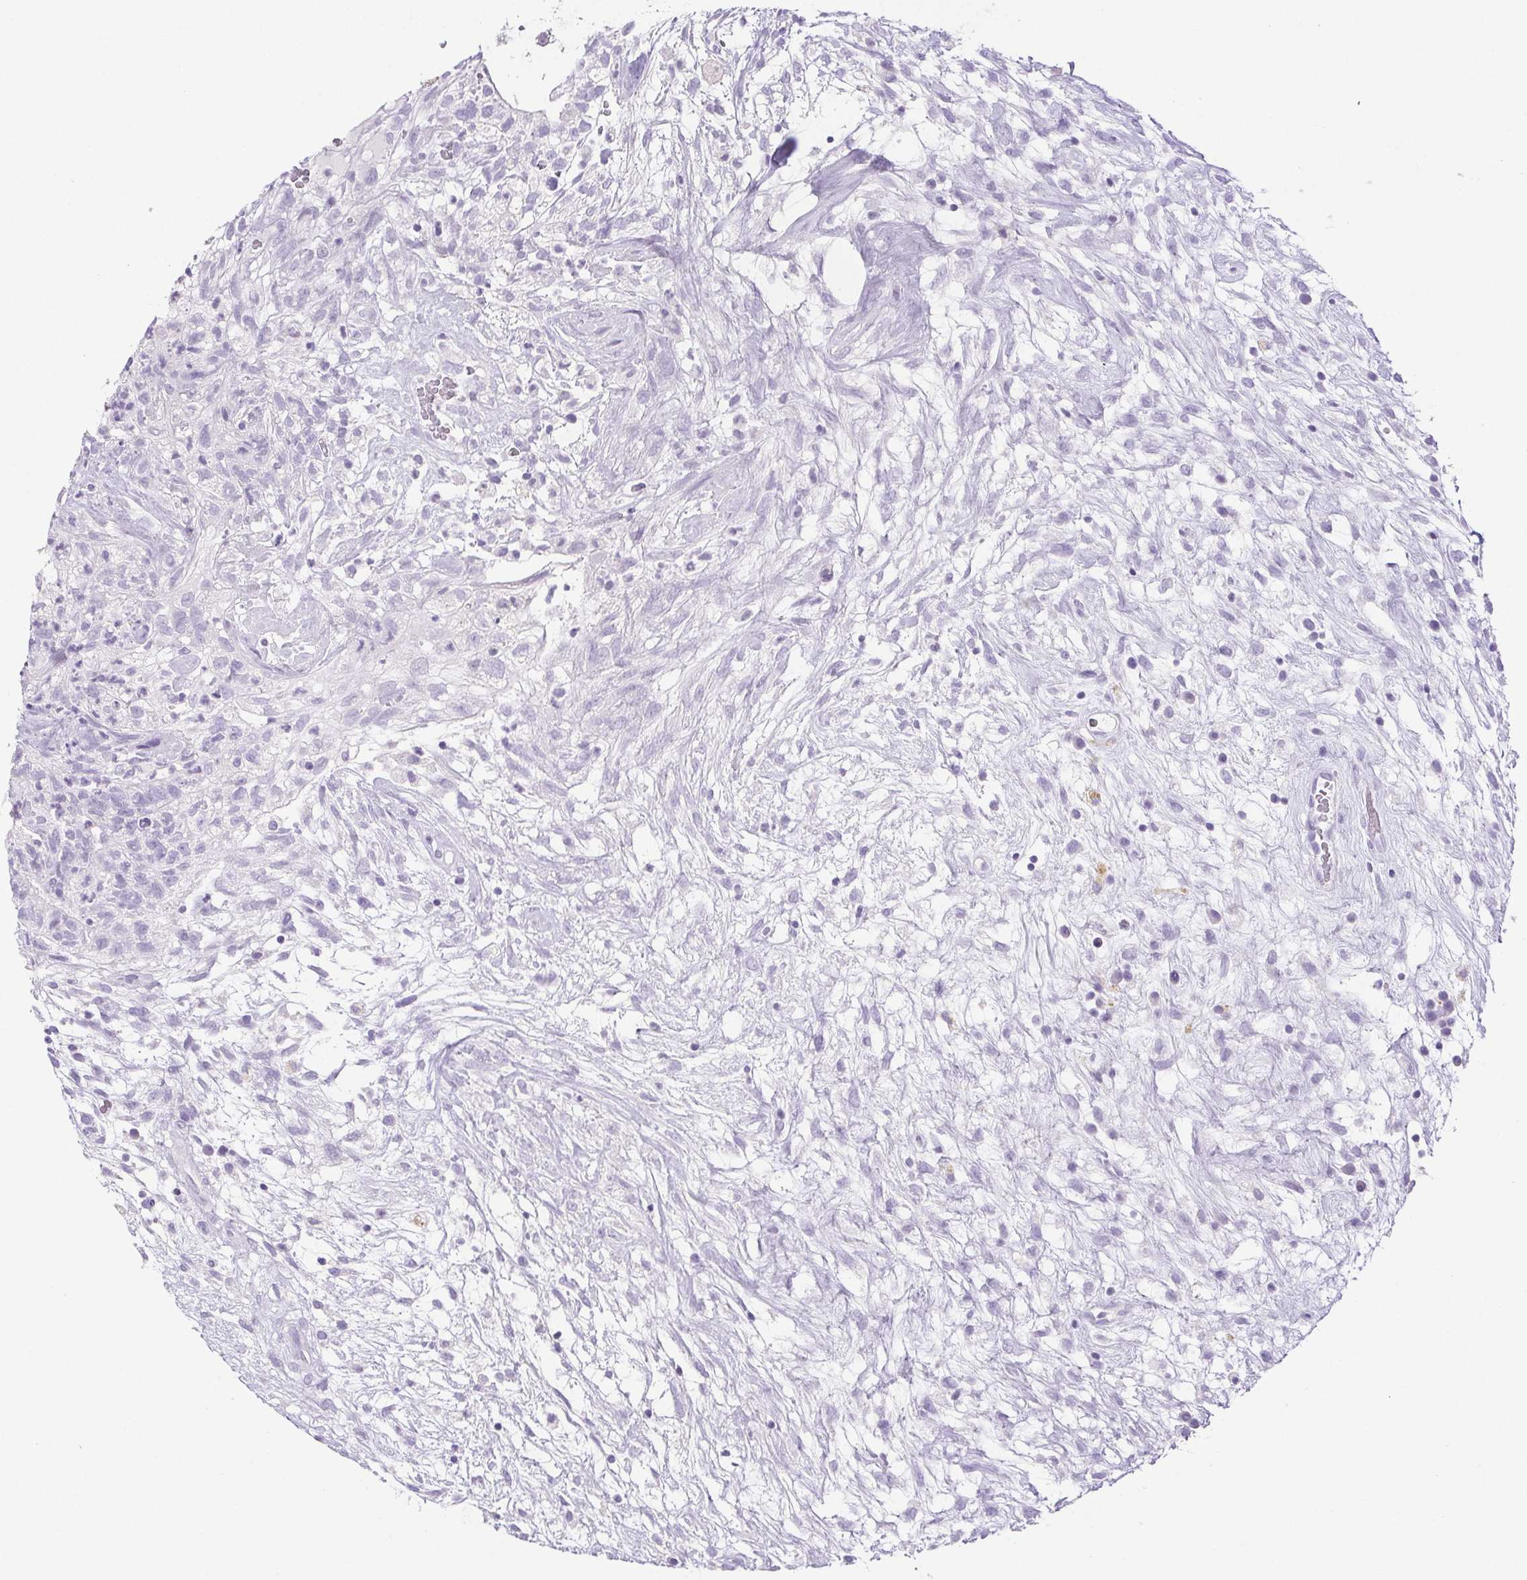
{"staining": {"intensity": "negative", "quantity": "none", "location": "none"}, "tissue": "testis cancer", "cell_type": "Tumor cells", "image_type": "cancer", "snomed": [{"axis": "morphology", "description": "Carcinoma, Embryonal, NOS"}, {"axis": "topography", "description": "Testis"}], "caption": "This photomicrograph is of embryonal carcinoma (testis) stained with immunohistochemistry (IHC) to label a protein in brown with the nuclei are counter-stained blue. There is no staining in tumor cells.", "gene": "HLA-G", "patient": {"sex": "male", "age": 32}}